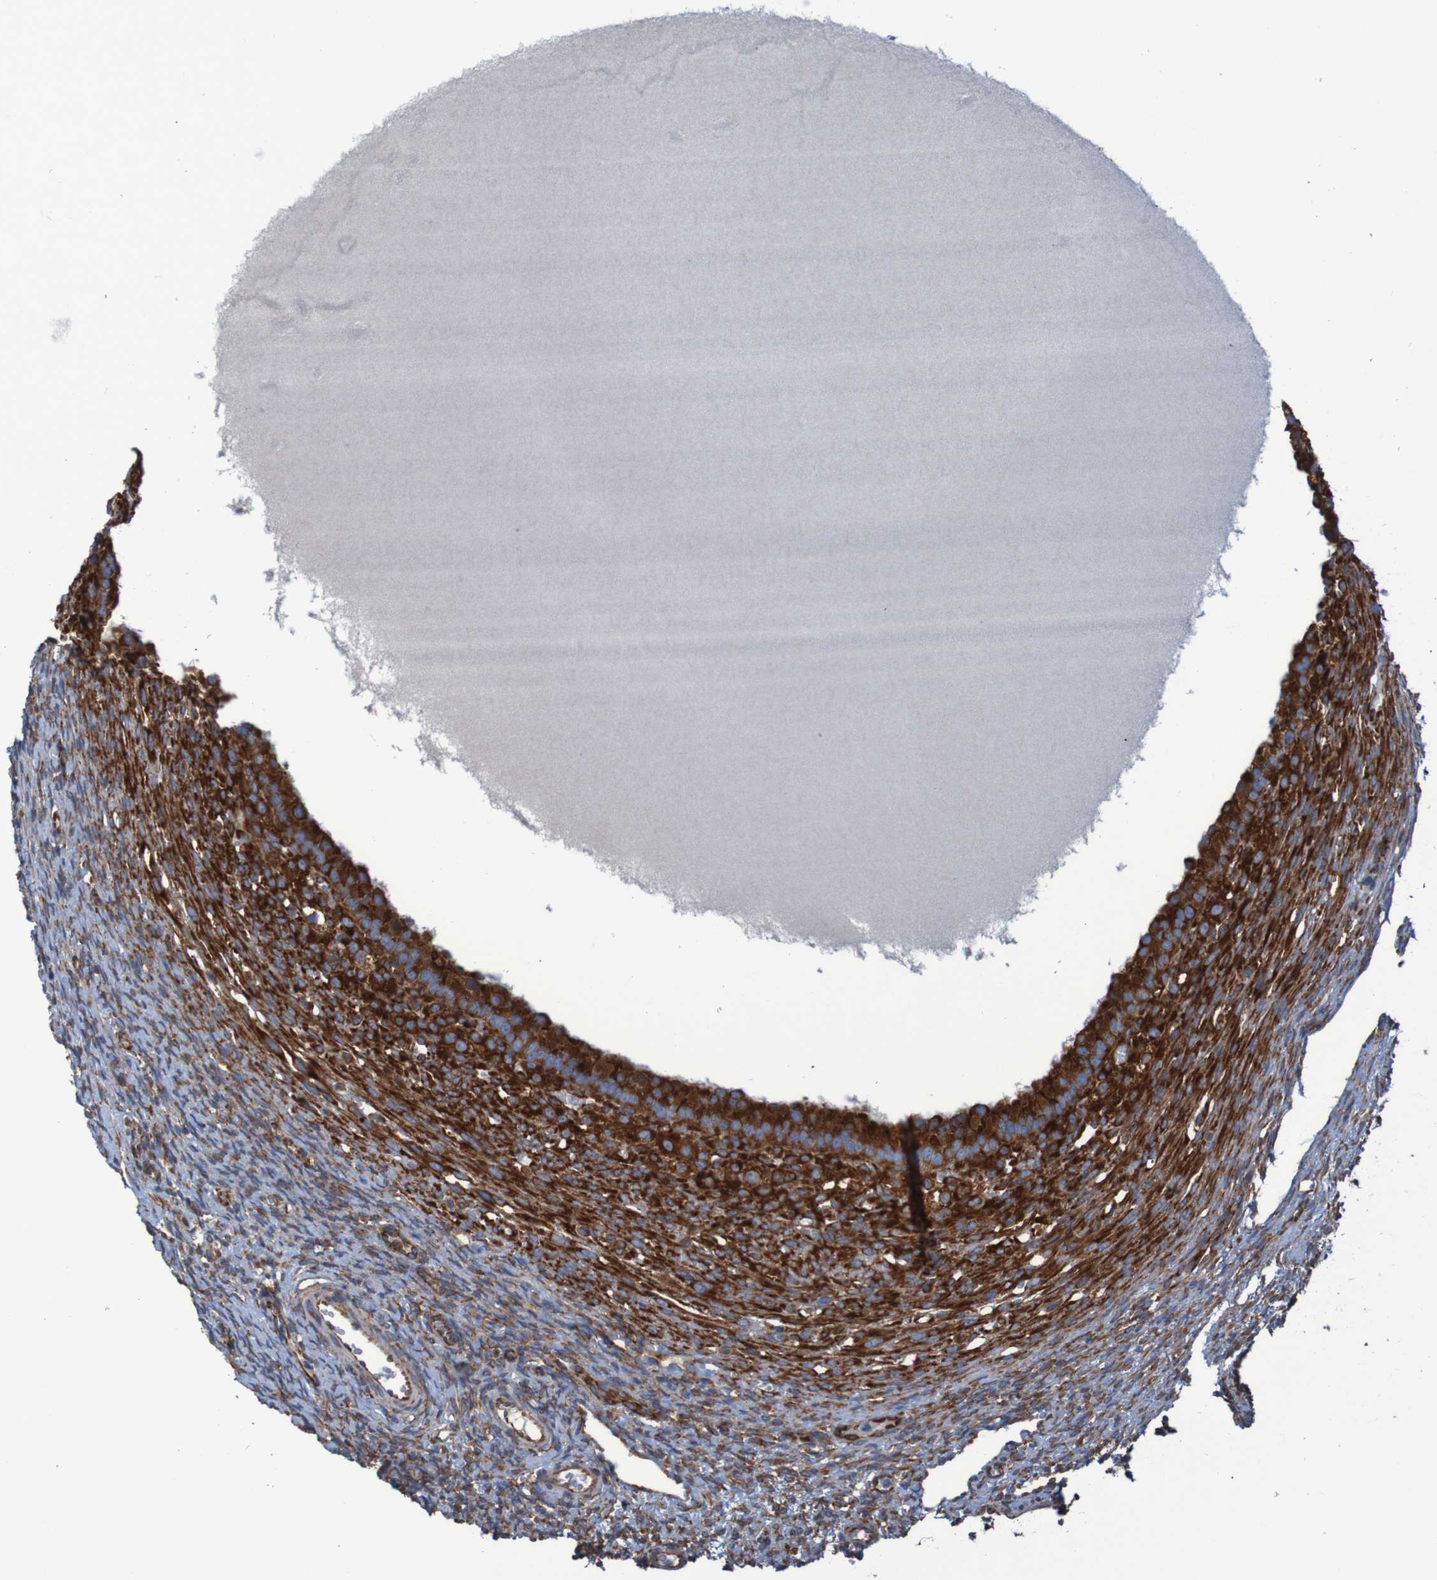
{"staining": {"intensity": "strong", "quantity": ">75%", "location": "cytoplasmic/membranous"}, "tissue": "ovary", "cell_type": "Ovarian stroma cells", "image_type": "normal", "snomed": [{"axis": "morphology", "description": "Normal tissue, NOS"}, {"axis": "topography", "description": "Ovary"}], "caption": "Ovary stained with DAB immunohistochemistry (IHC) exhibits high levels of strong cytoplasmic/membranous positivity in about >75% of ovarian stroma cells.", "gene": "RPL10", "patient": {"sex": "female", "age": 33}}